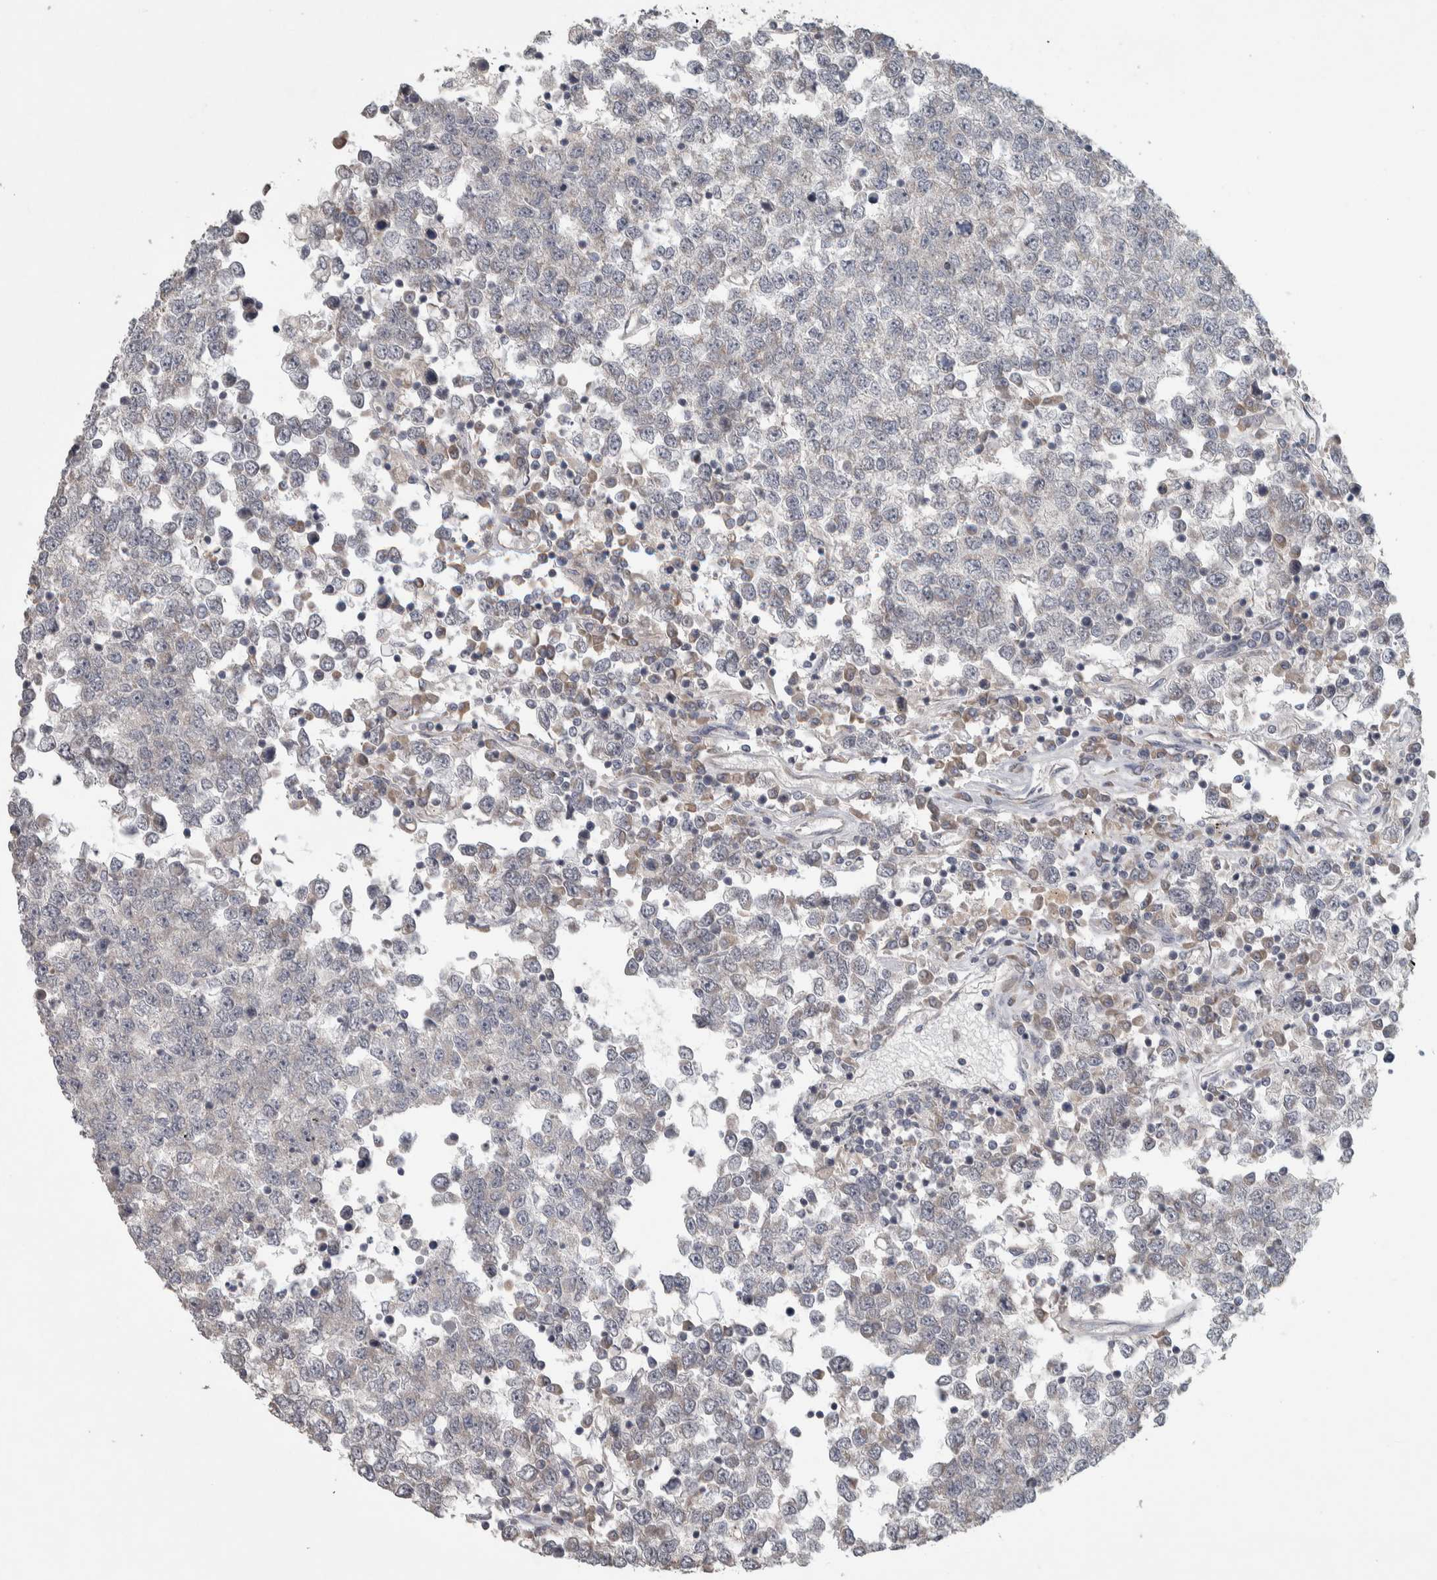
{"staining": {"intensity": "negative", "quantity": "none", "location": "none"}, "tissue": "testis cancer", "cell_type": "Tumor cells", "image_type": "cancer", "snomed": [{"axis": "morphology", "description": "Seminoma, NOS"}, {"axis": "topography", "description": "Testis"}], "caption": "DAB (3,3'-diaminobenzidine) immunohistochemical staining of testis seminoma demonstrates no significant staining in tumor cells.", "gene": "SRP68", "patient": {"sex": "male", "age": 65}}